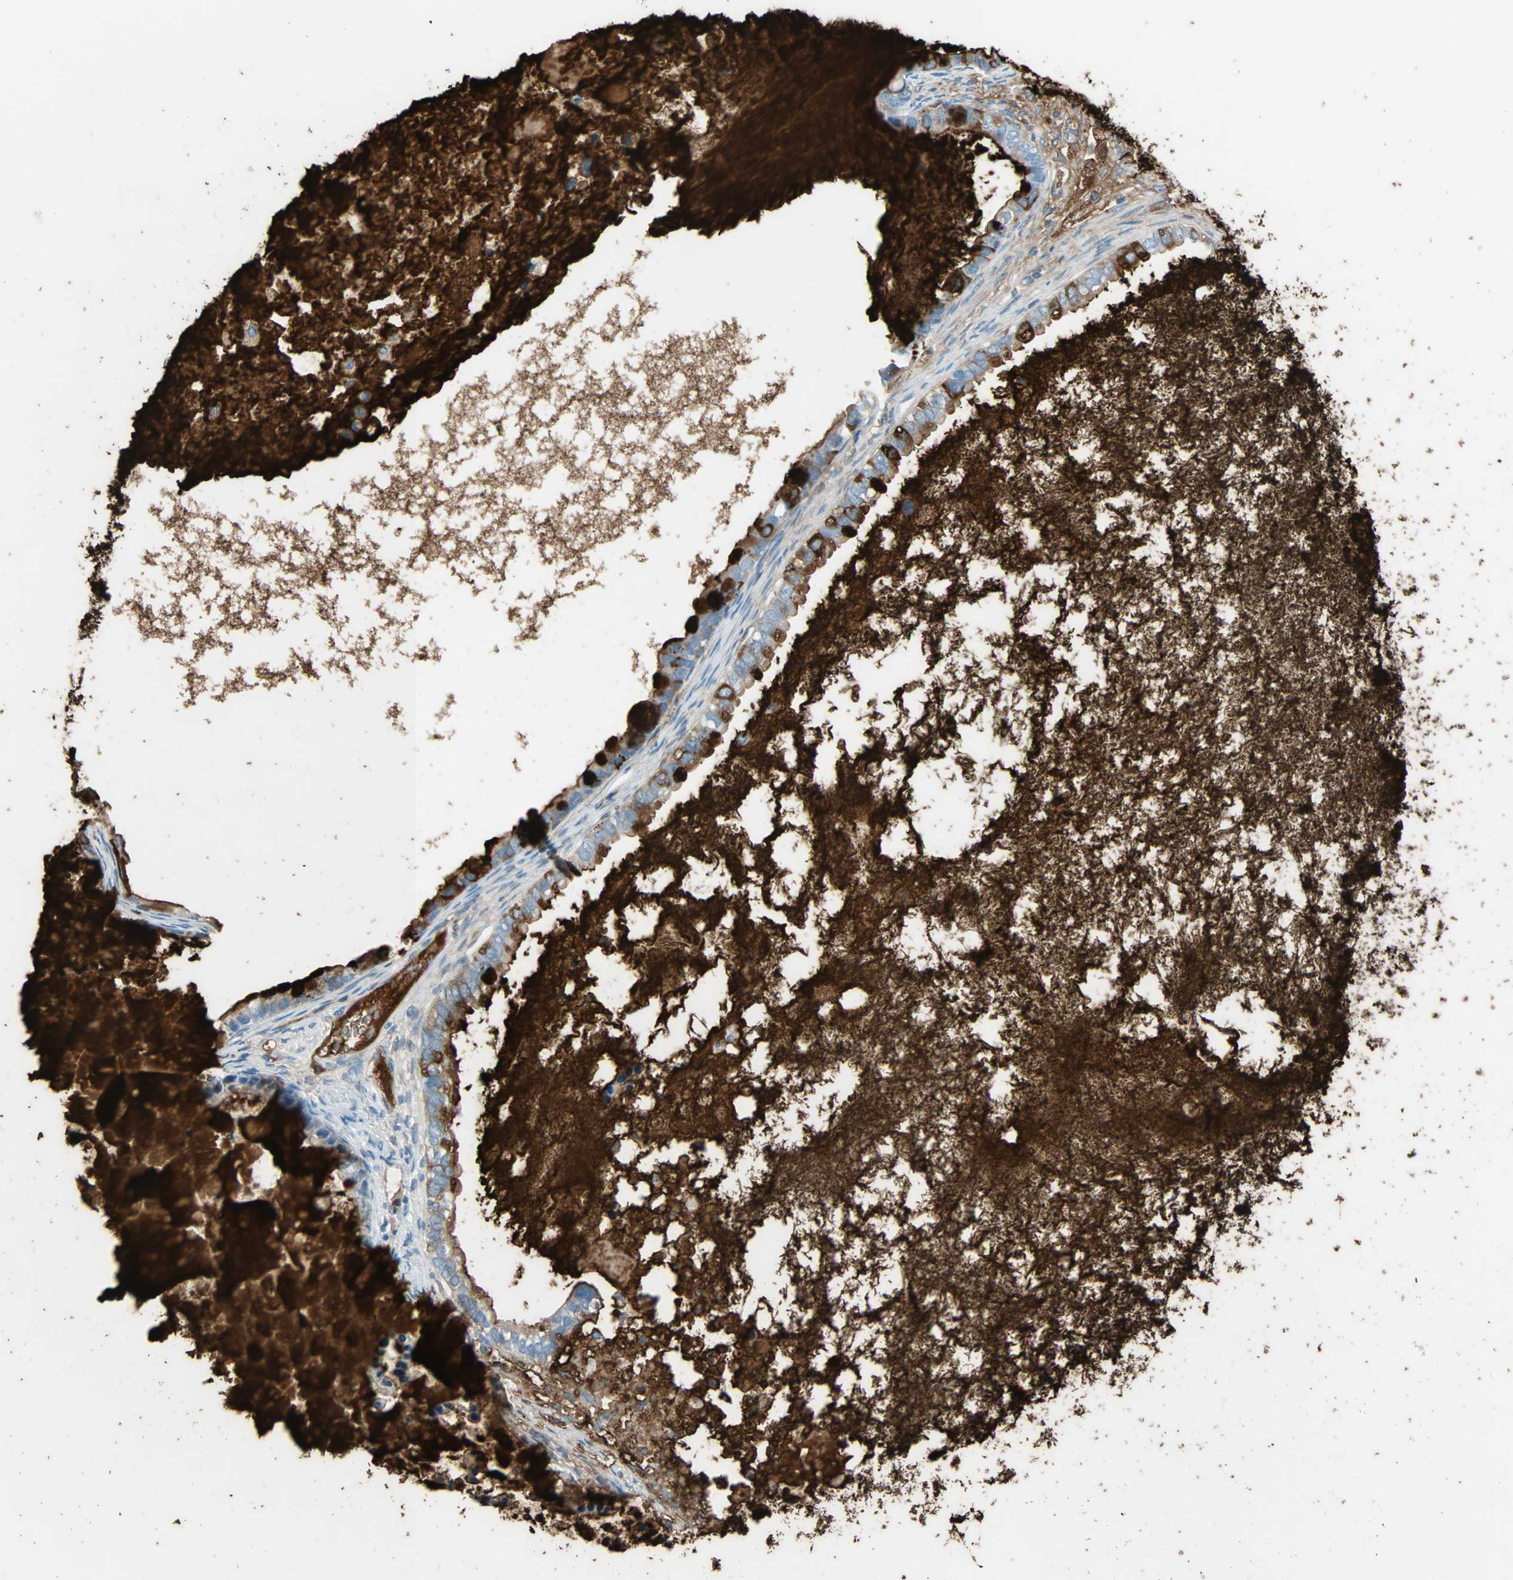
{"staining": {"intensity": "strong", "quantity": ">75%", "location": "cytoplasmic/membranous"}, "tissue": "ovarian cancer", "cell_type": "Tumor cells", "image_type": "cancer", "snomed": [{"axis": "morphology", "description": "Cystadenocarcinoma, mucinous, NOS"}, {"axis": "topography", "description": "Ovary"}], "caption": "A high-resolution micrograph shows immunohistochemistry staining of mucinous cystadenocarcinoma (ovarian), which reveals strong cytoplasmic/membranous positivity in about >75% of tumor cells.", "gene": "CLEC4A", "patient": {"sex": "female", "age": 80}}